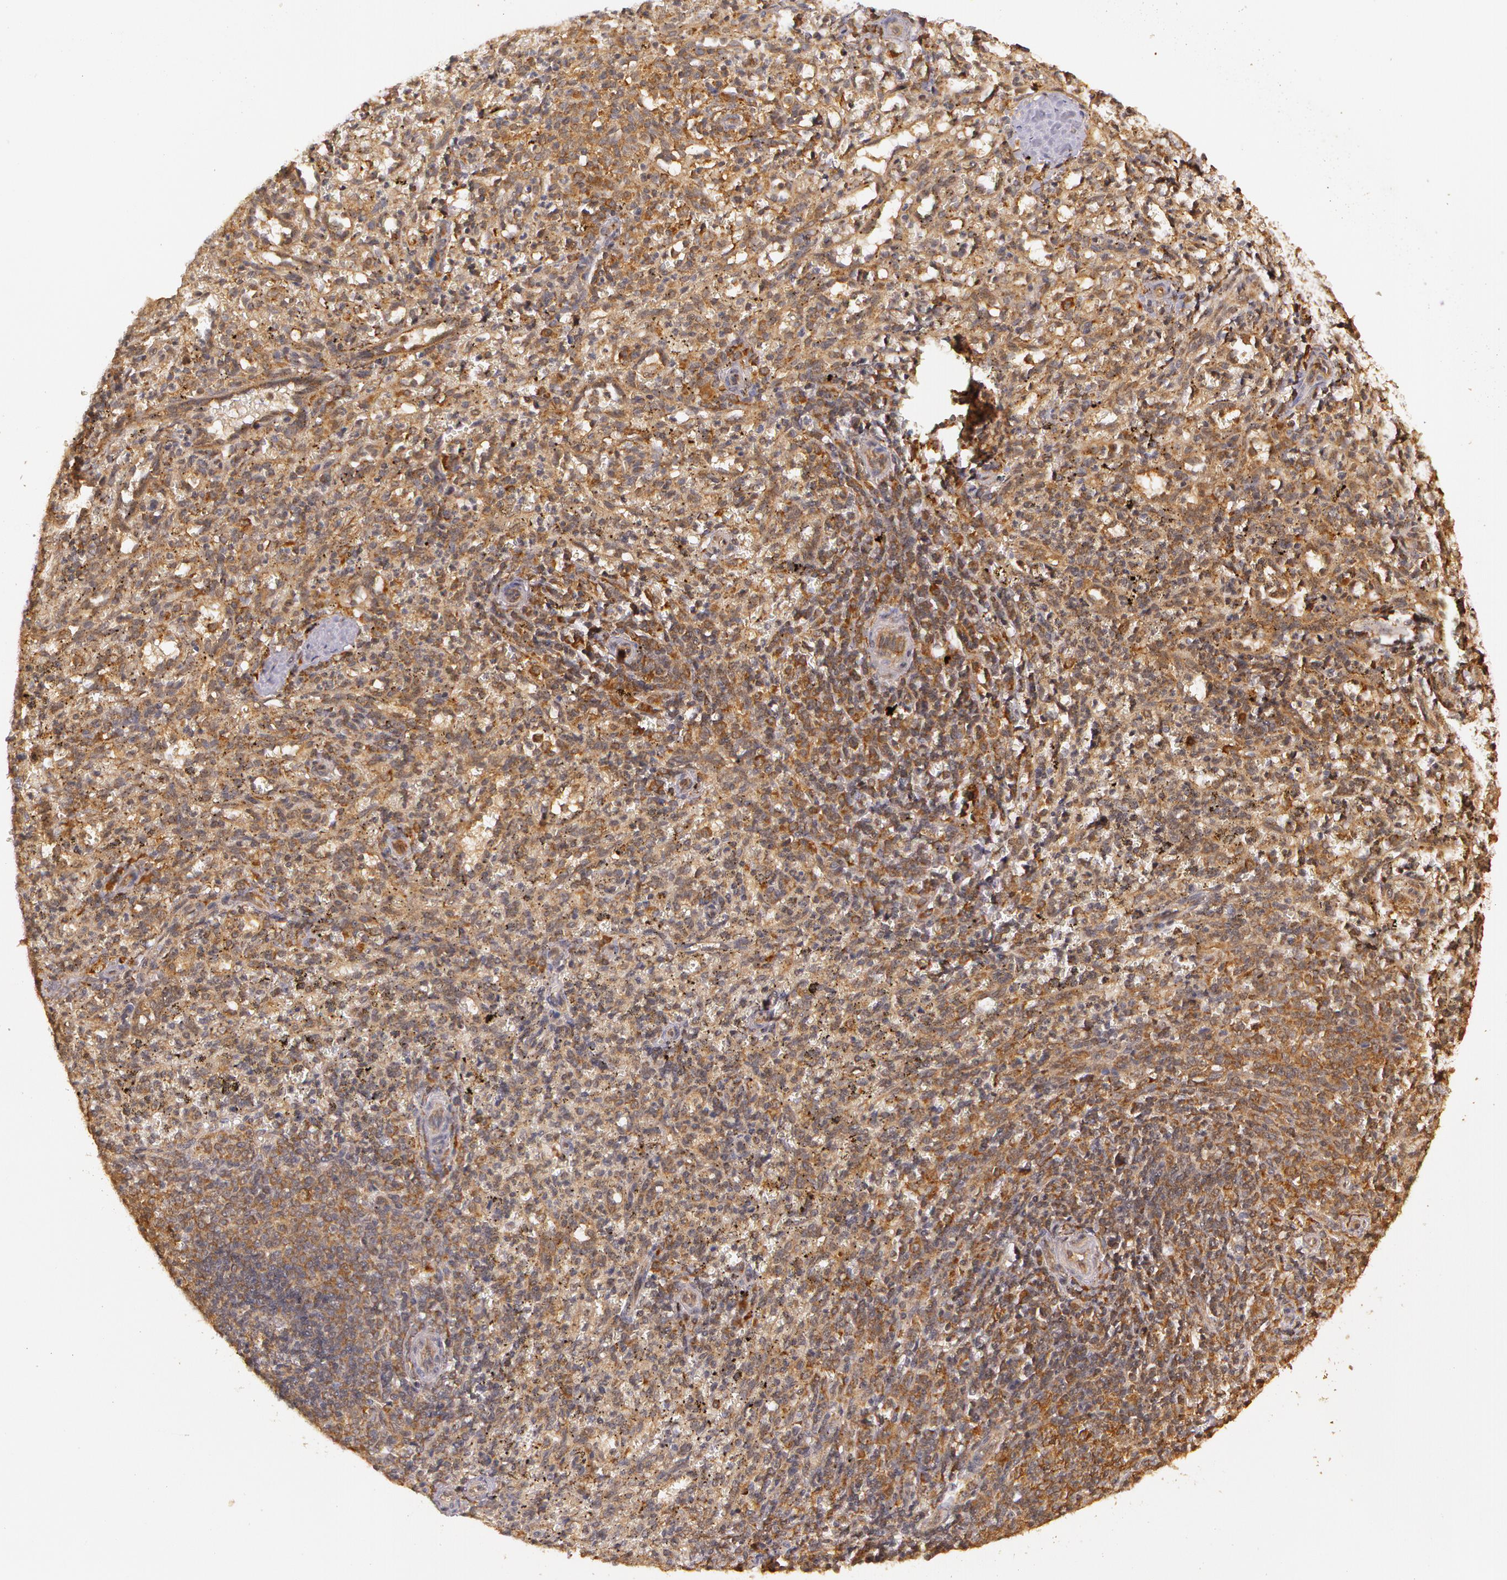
{"staining": {"intensity": "moderate", "quantity": ">75%", "location": "cytoplasmic/membranous"}, "tissue": "spleen", "cell_type": "Cells in red pulp", "image_type": "normal", "snomed": [{"axis": "morphology", "description": "Normal tissue, NOS"}, {"axis": "topography", "description": "Spleen"}], "caption": "Moderate cytoplasmic/membranous positivity is identified in approximately >75% of cells in red pulp in unremarkable spleen. The staining is performed using DAB brown chromogen to label protein expression. The nuclei are counter-stained blue using hematoxylin.", "gene": "ASCC2", "patient": {"sex": "female", "age": 10}}